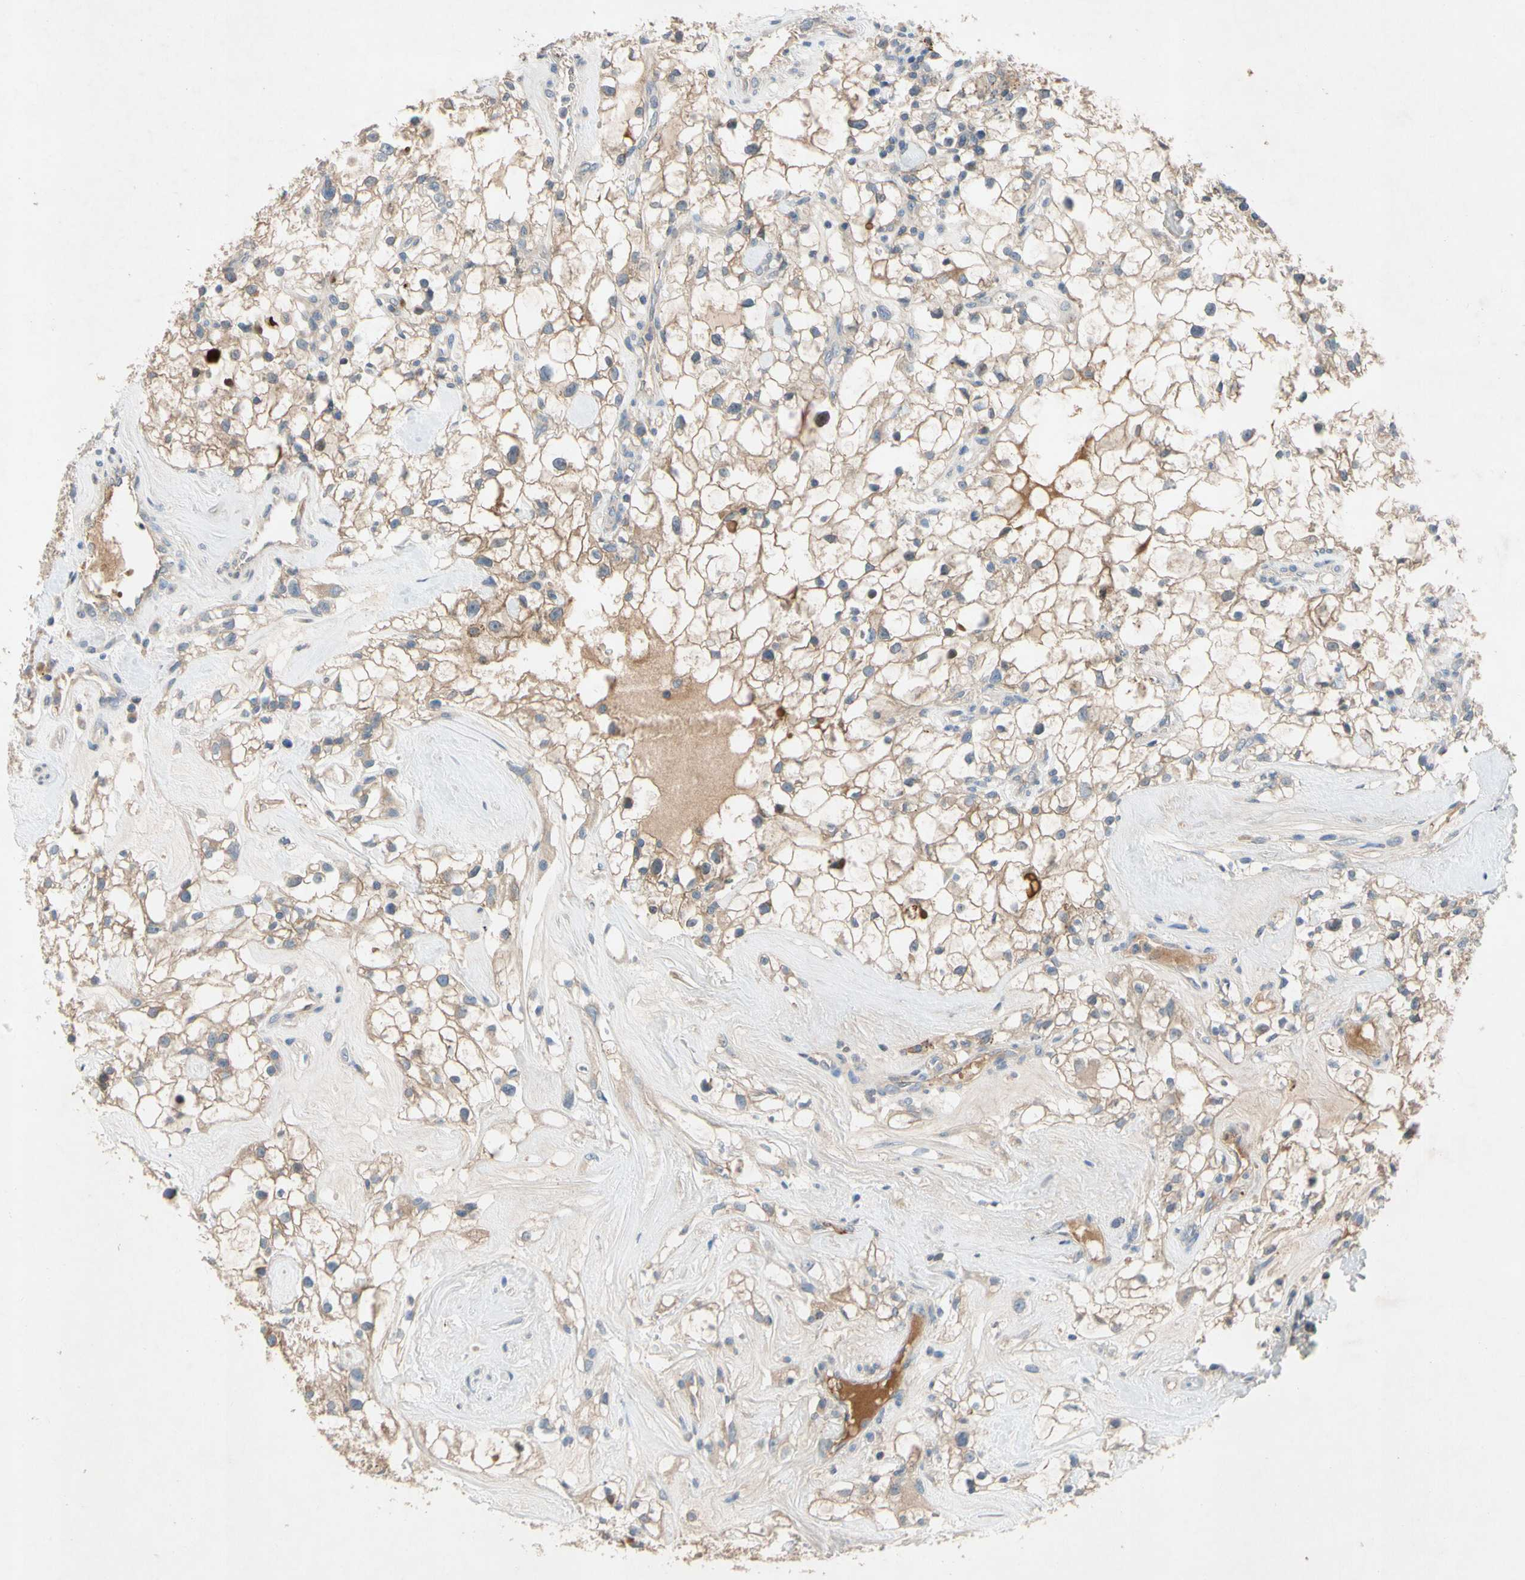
{"staining": {"intensity": "weak", "quantity": ">75%", "location": "cytoplasmic/membranous"}, "tissue": "renal cancer", "cell_type": "Tumor cells", "image_type": "cancer", "snomed": [{"axis": "morphology", "description": "Adenocarcinoma, NOS"}, {"axis": "topography", "description": "Kidney"}], "caption": "IHC (DAB) staining of renal cancer (adenocarcinoma) shows weak cytoplasmic/membranous protein positivity in about >75% of tumor cells.", "gene": "NDFIP2", "patient": {"sex": "female", "age": 60}}